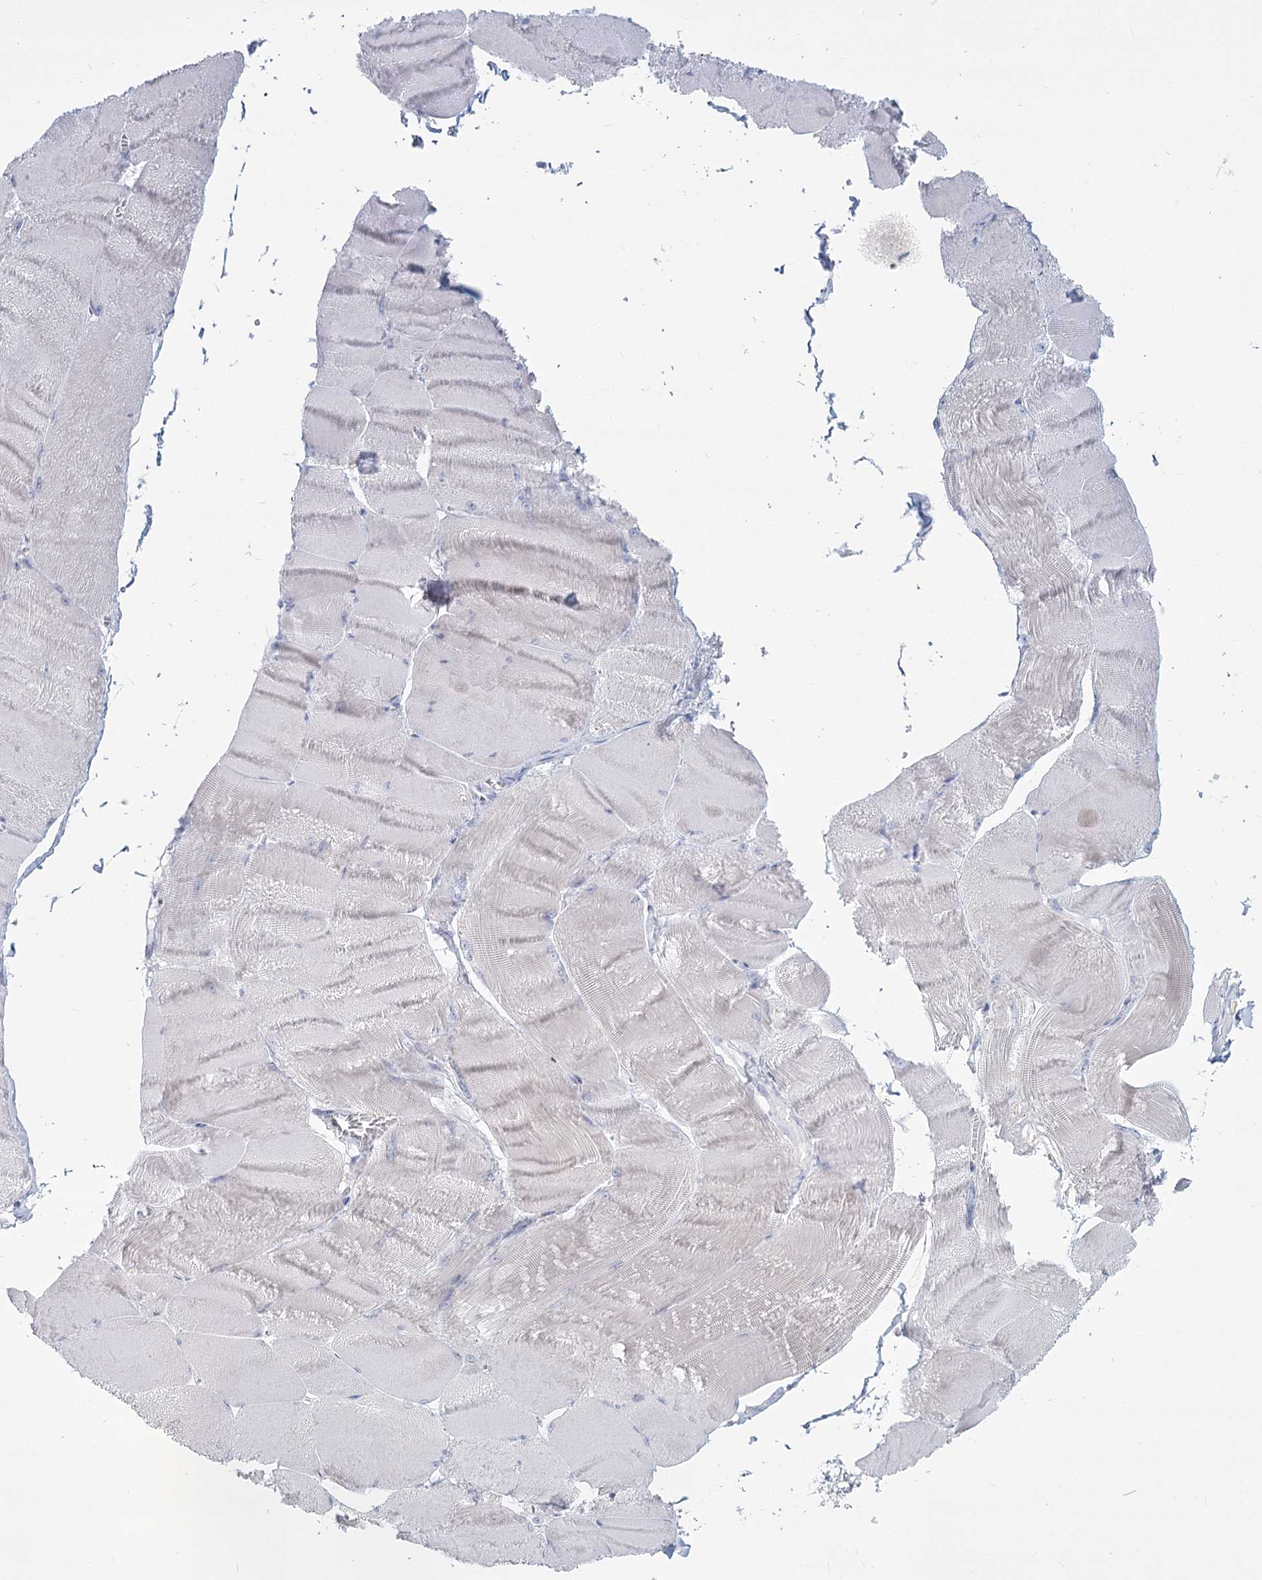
{"staining": {"intensity": "weak", "quantity": "<25%", "location": "cytoplasmic/membranous"}, "tissue": "skeletal muscle", "cell_type": "Myocytes", "image_type": "normal", "snomed": [{"axis": "morphology", "description": "Normal tissue, NOS"}, {"axis": "morphology", "description": "Basal cell carcinoma"}, {"axis": "topography", "description": "Skeletal muscle"}], "caption": "Immunohistochemical staining of normal human skeletal muscle displays no significant expression in myocytes.", "gene": "SLC6A19", "patient": {"sex": "female", "age": 64}}